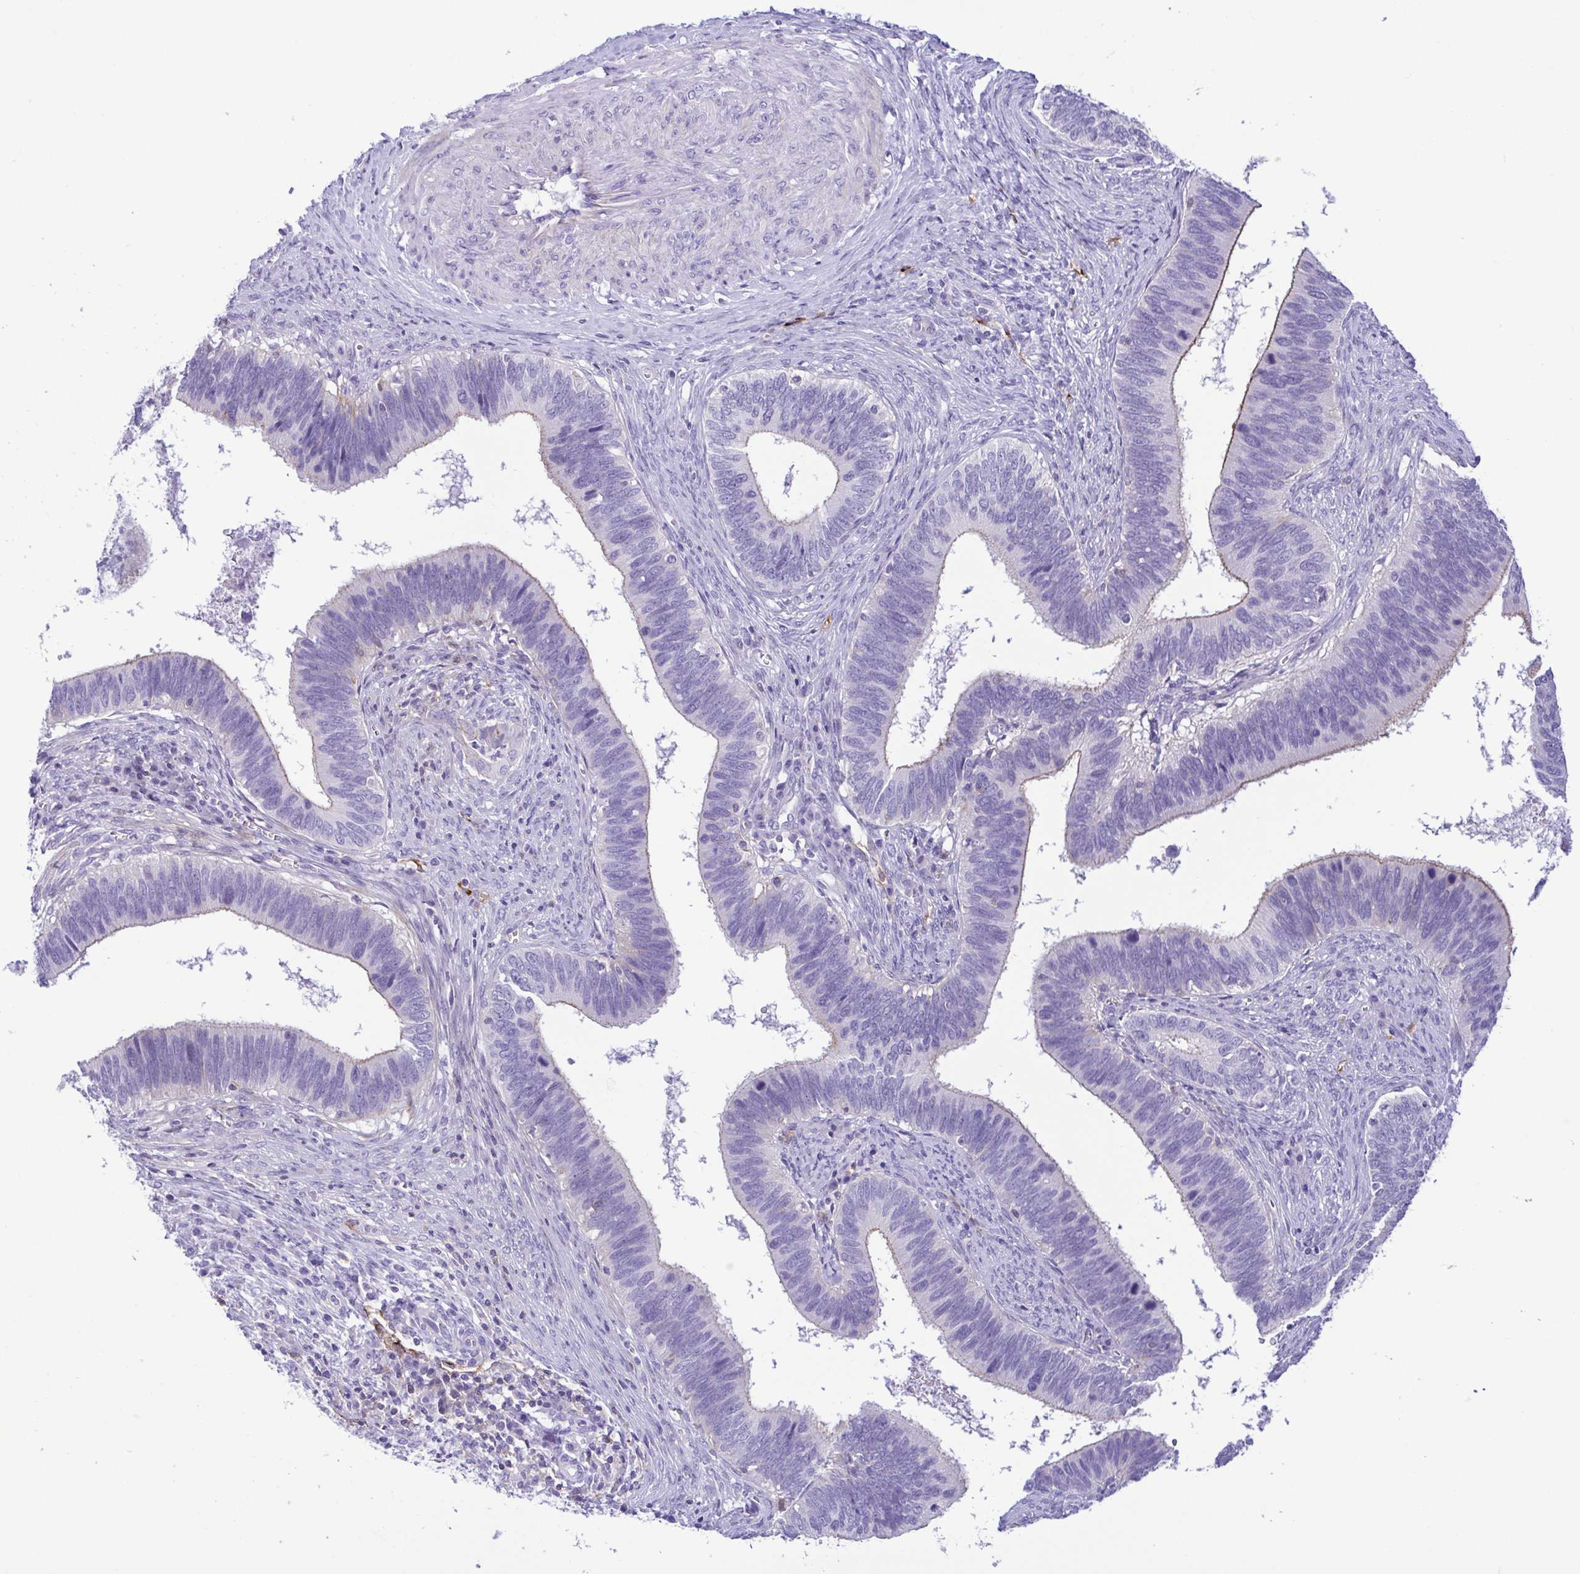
{"staining": {"intensity": "negative", "quantity": "none", "location": "none"}, "tissue": "cervical cancer", "cell_type": "Tumor cells", "image_type": "cancer", "snomed": [{"axis": "morphology", "description": "Adenocarcinoma, NOS"}, {"axis": "topography", "description": "Cervix"}], "caption": "High magnification brightfield microscopy of adenocarcinoma (cervical) stained with DAB (brown) and counterstained with hematoxylin (blue): tumor cells show no significant positivity. Nuclei are stained in blue.", "gene": "GPR182", "patient": {"sex": "female", "age": 42}}